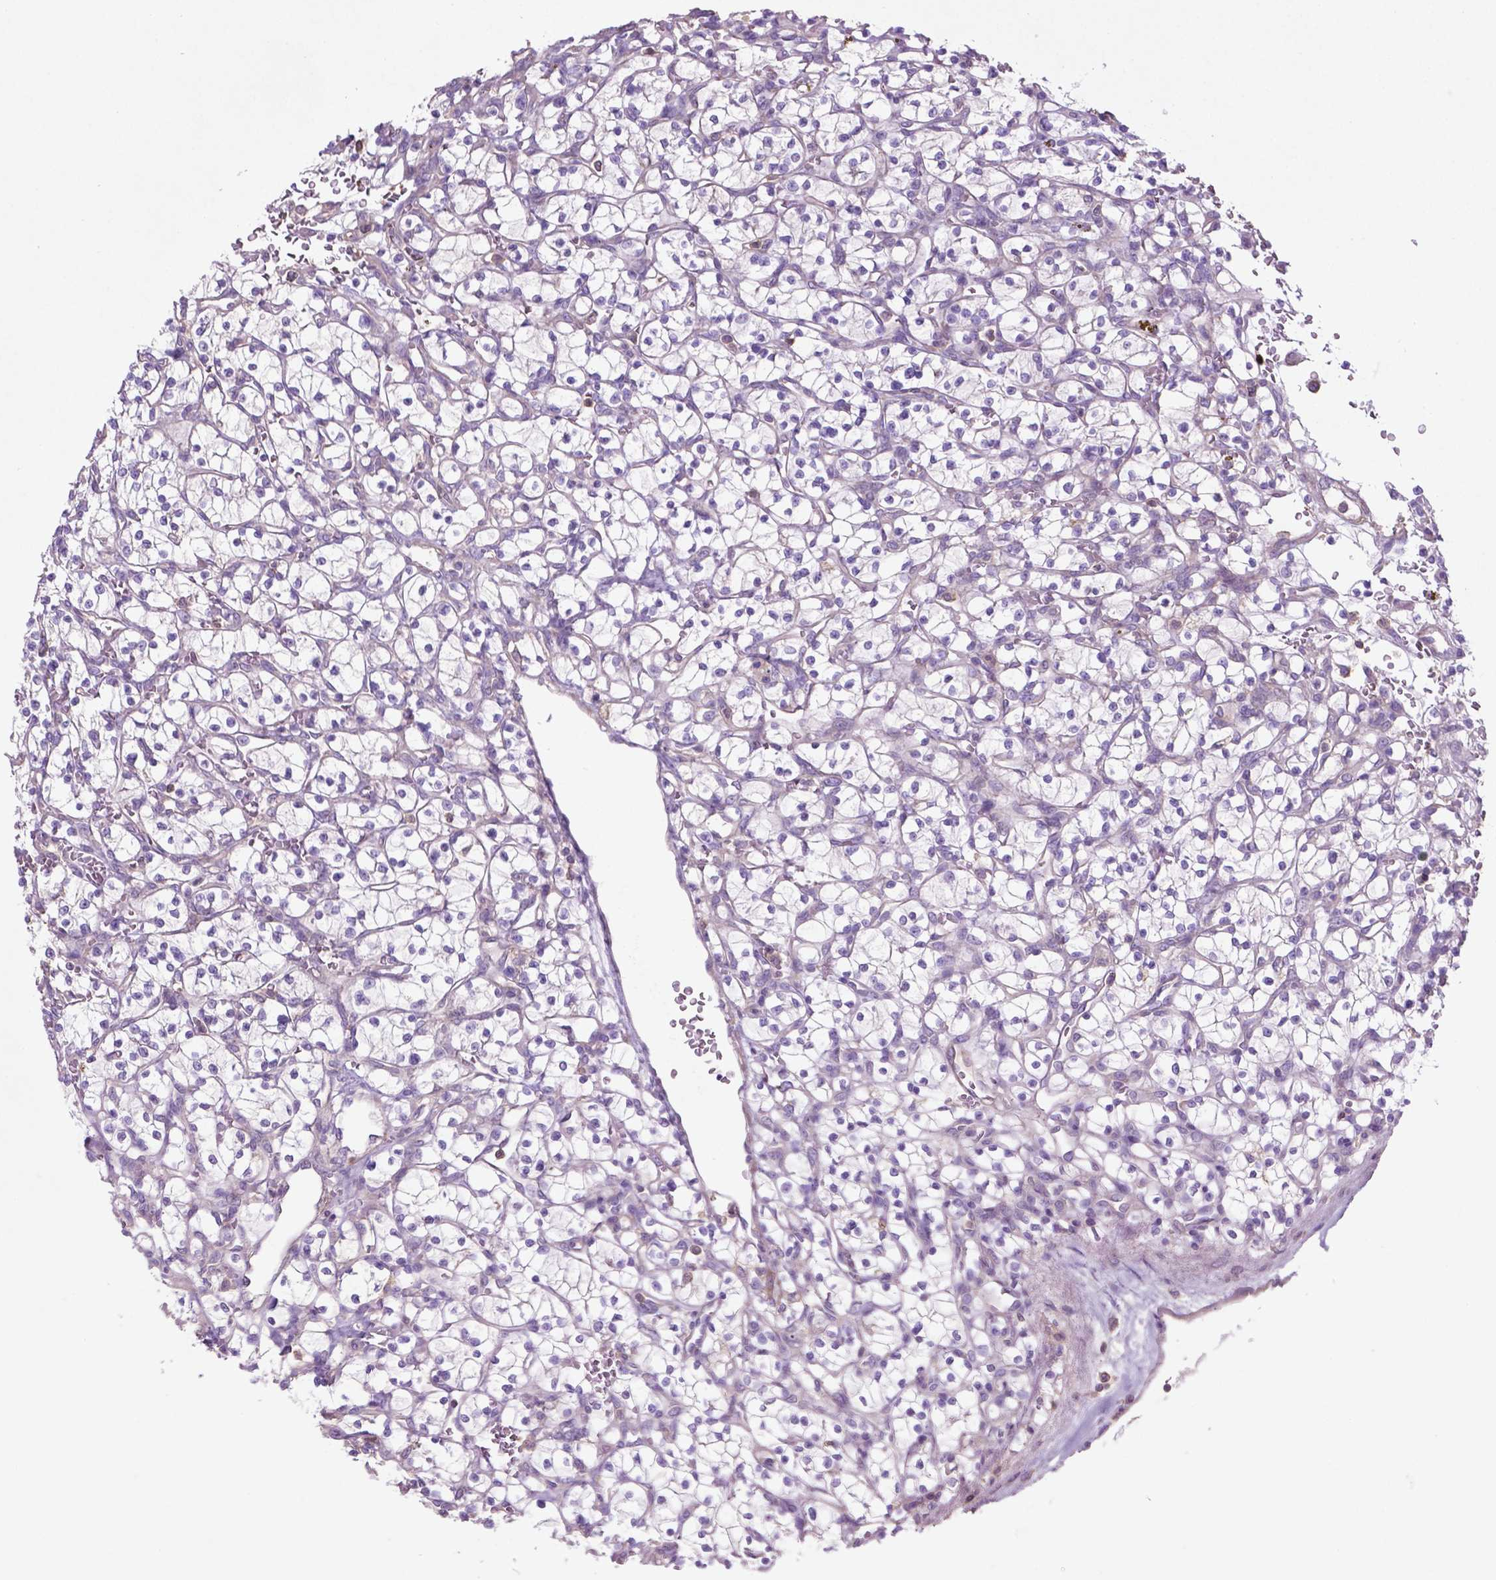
{"staining": {"intensity": "negative", "quantity": "none", "location": "none"}, "tissue": "renal cancer", "cell_type": "Tumor cells", "image_type": "cancer", "snomed": [{"axis": "morphology", "description": "Adenocarcinoma, NOS"}, {"axis": "topography", "description": "Kidney"}], "caption": "DAB (3,3'-diaminobenzidine) immunohistochemical staining of adenocarcinoma (renal) reveals no significant positivity in tumor cells.", "gene": "BMP4", "patient": {"sex": "female", "age": 64}}